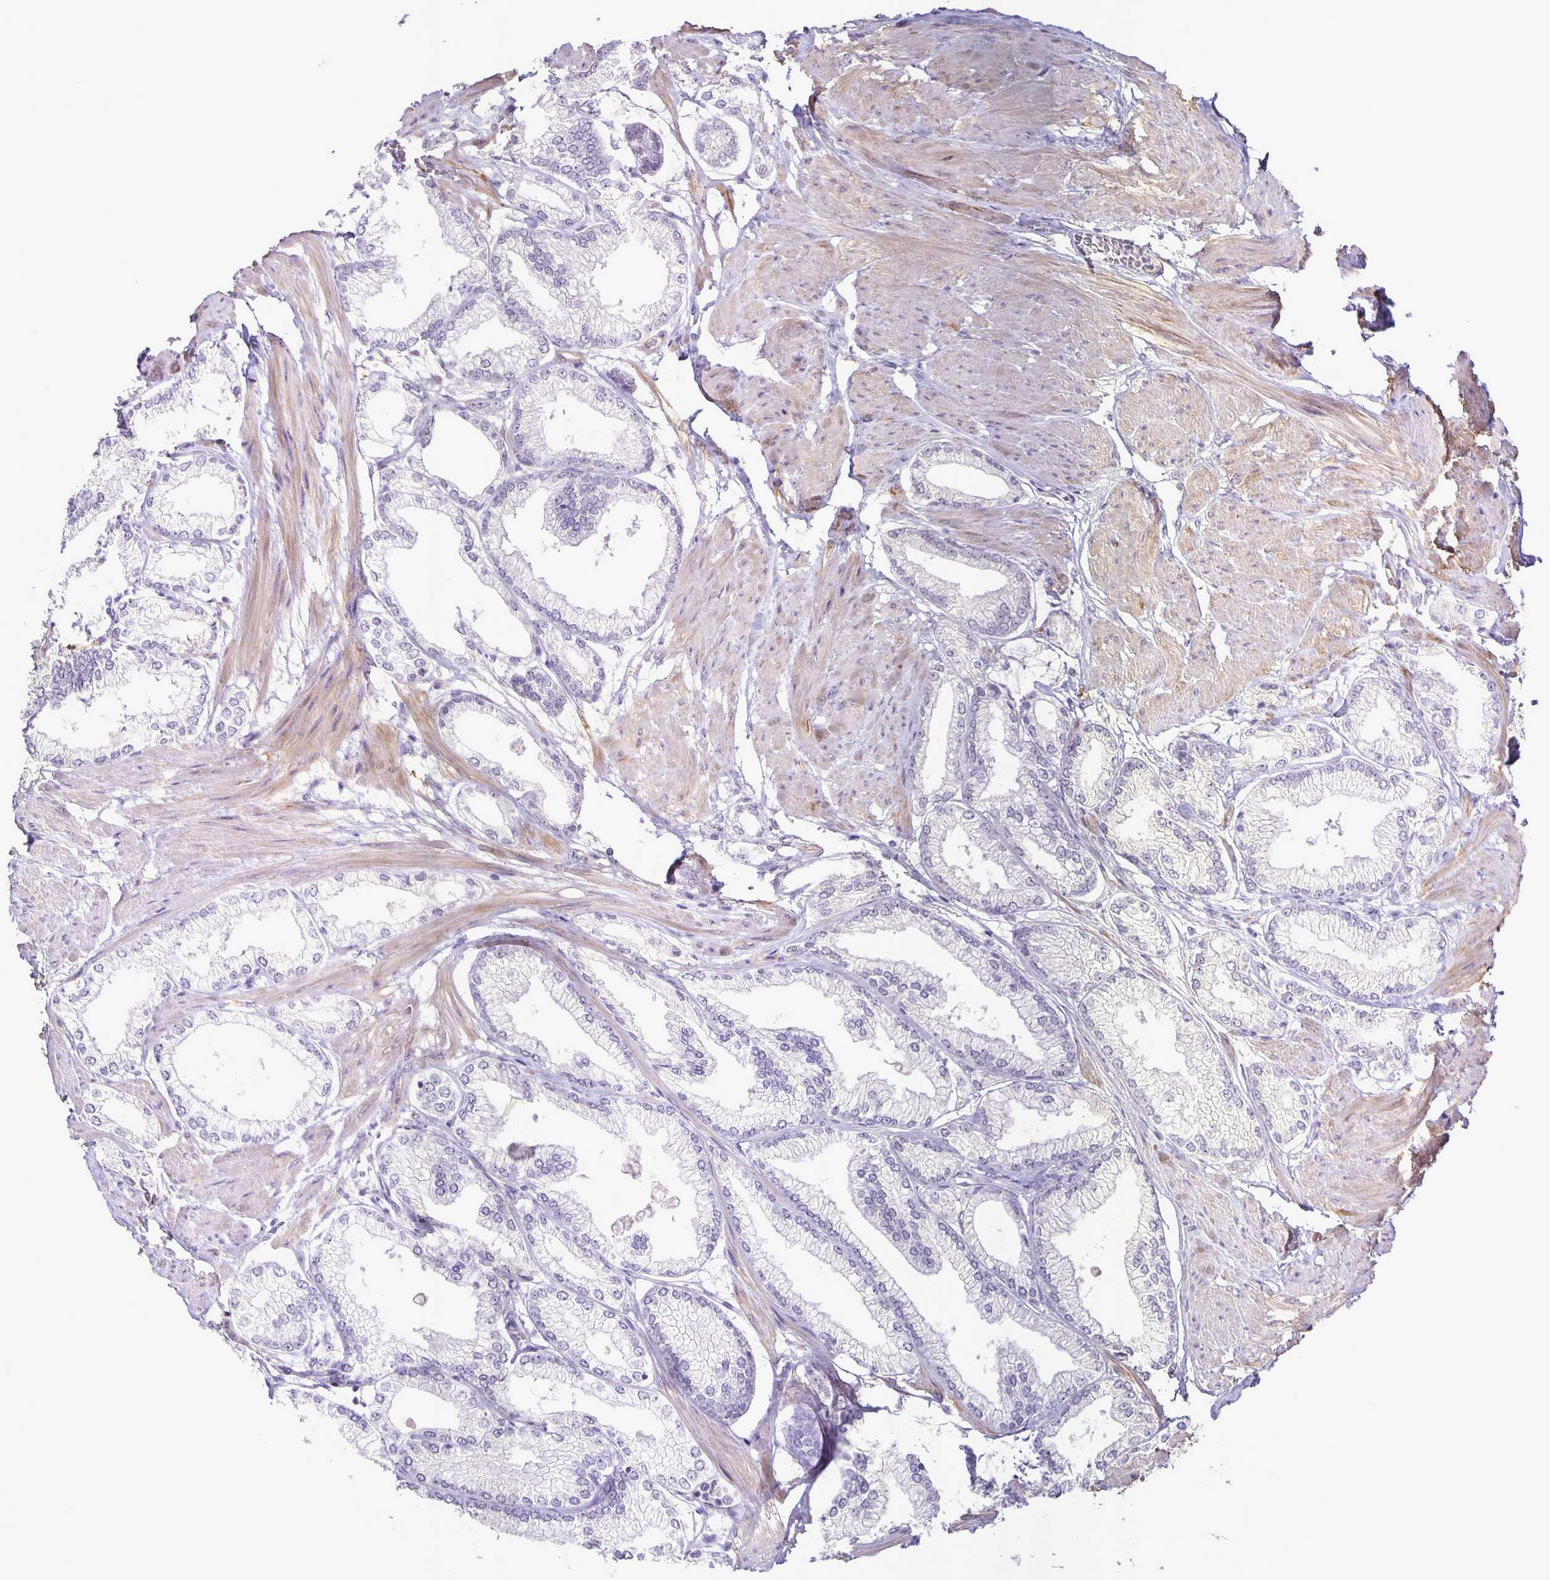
{"staining": {"intensity": "negative", "quantity": "none", "location": "none"}, "tissue": "prostate cancer", "cell_type": "Tumor cells", "image_type": "cancer", "snomed": [{"axis": "morphology", "description": "Adenocarcinoma, High grade"}, {"axis": "topography", "description": "Prostate"}], "caption": "Prostate cancer (high-grade adenocarcinoma) was stained to show a protein in brown. There is no significant expression in tumor cells. The staining is performed using DAB (3,3'-diaminobenzidine) brown chromogen with nuclei counter-stained in using hematoxylin.", "gene": "SRCIN1", "patient": {"sex": "male", "age": 68}}